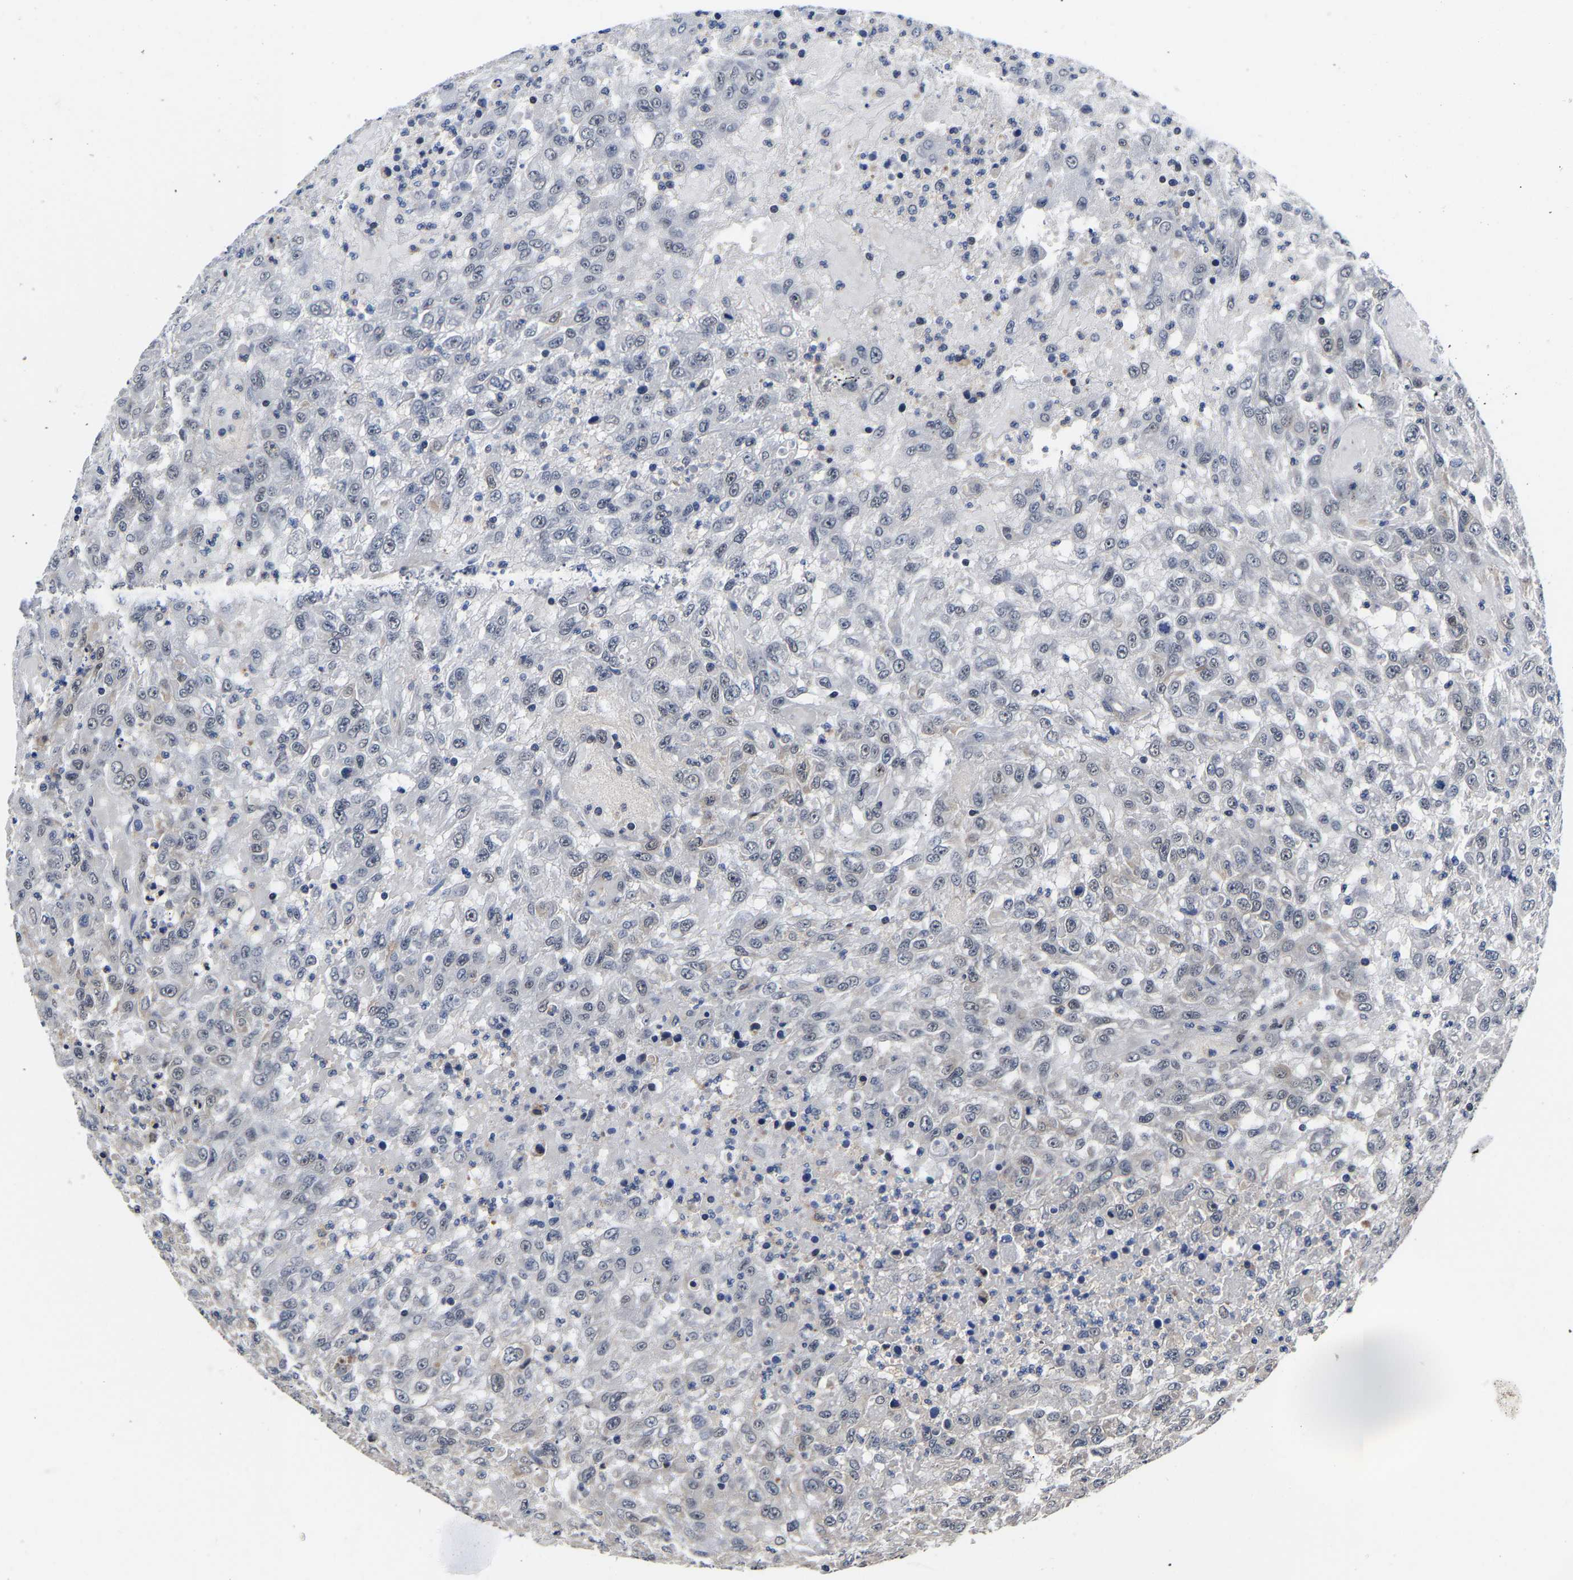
{"staining": {"intensity": "negative", "quantity": "none", "location": "none"}, "tissue": "urothelial cancer", "cell_type": "Tumor cells", "image_type": "cancer", "snomed": [{"axis": "morphology", "description": "Urothelial carcinoma, High grade"}, {"axis": "topography", "description": "Urinary bladder"}], "caption": "Tumor cells show no significant protein expression in urothelial cancer. (Brightfield microscopy of DAB immunohistochemistry at high magnification).", "gene": "METTL16", "patient": {"sex": "male", "age": 46}}